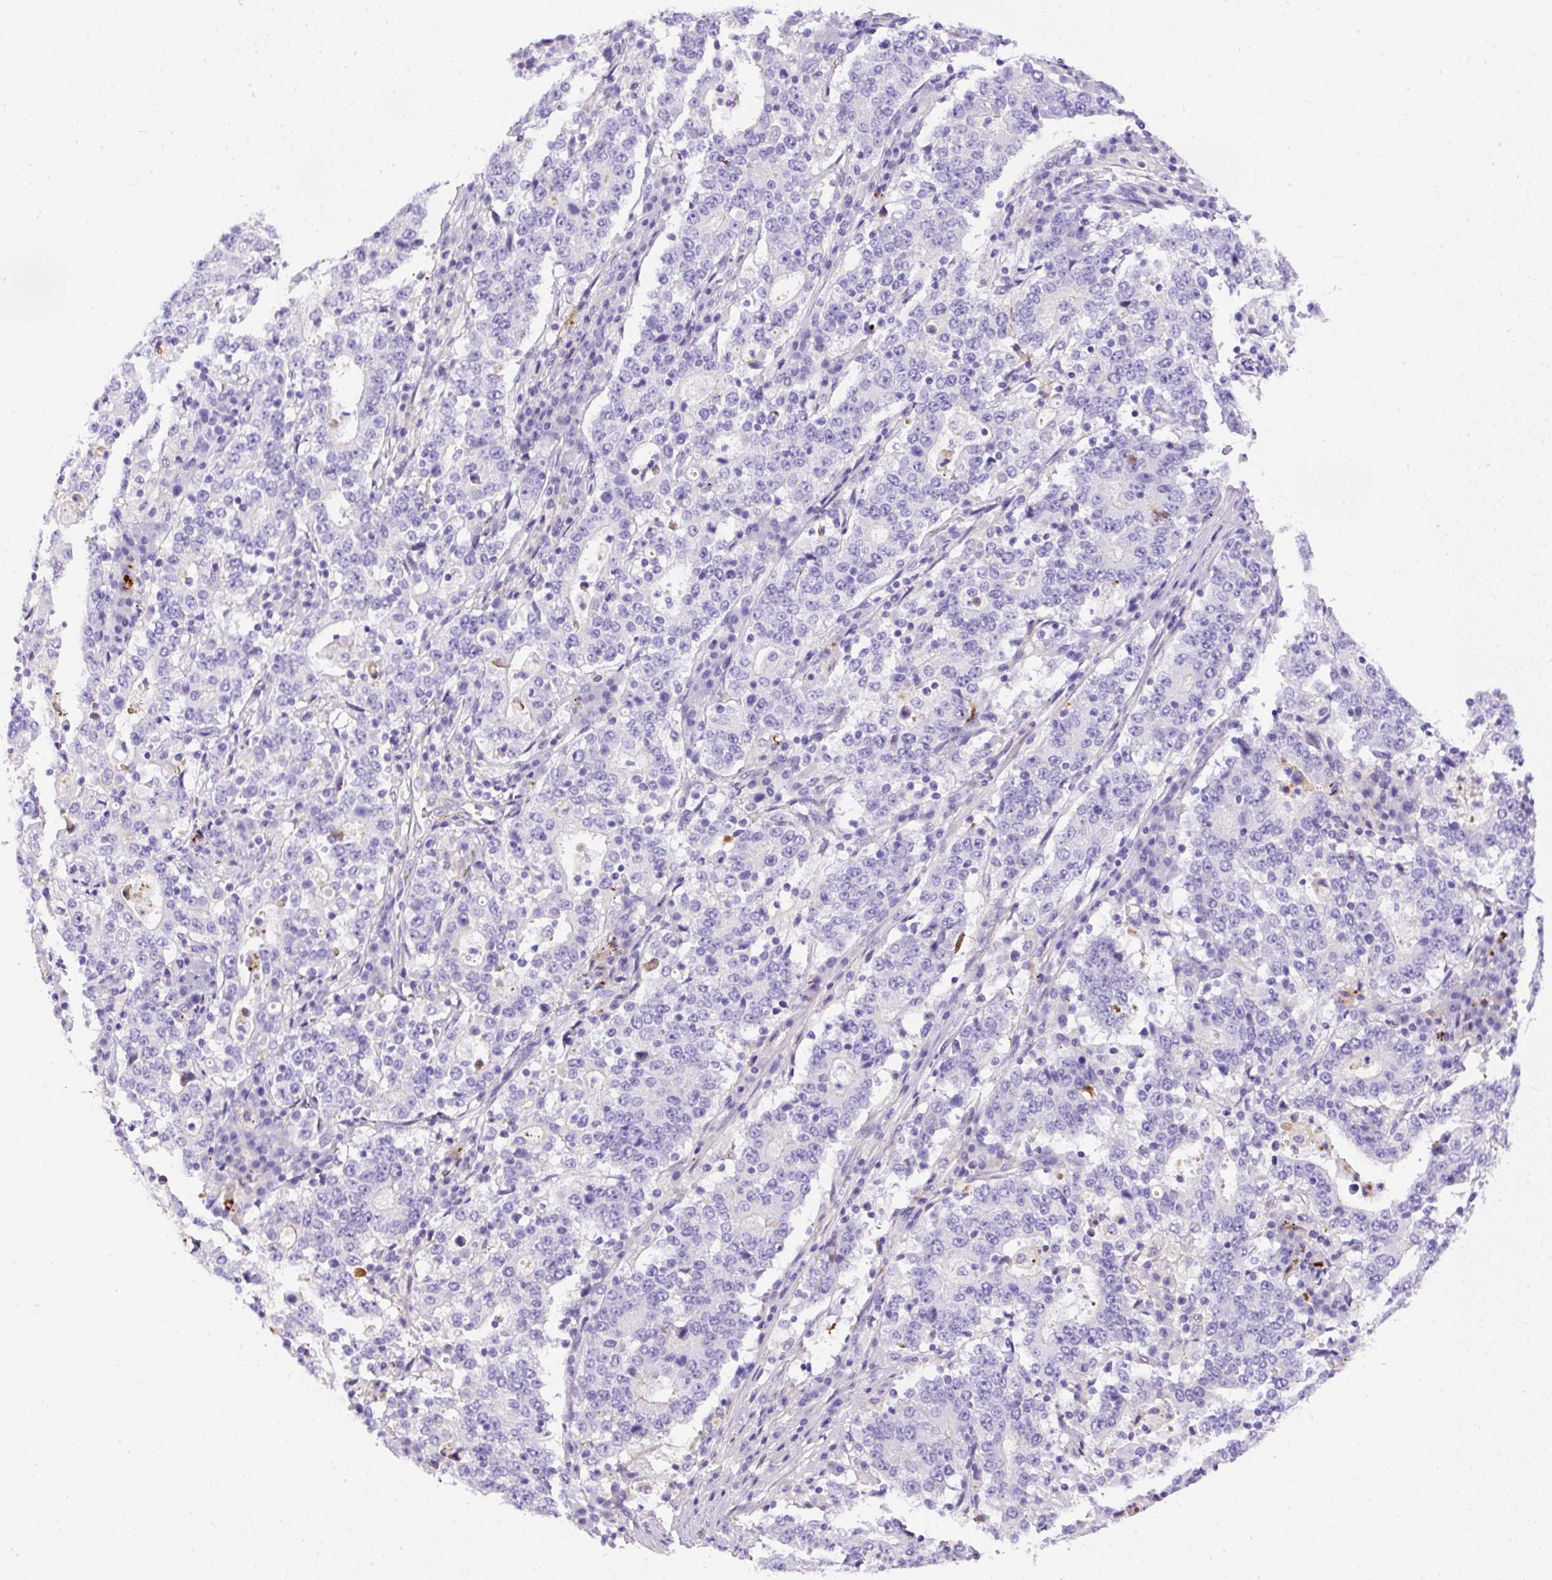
{"staining": {"intensity": "negative", "quantity": "none", "location": "none"}, "tissue": "stomach cancer", "cell_type": "Tumor cells", "image_type": "cancer", "snomed": [{"axis": "morphology", "description": "Adenocarcinoma, NOS"}, {"axis": "topography", "description": "Stomach"}], "caption": "There is no significant expression in tumor cells of stomach cancer. (DAB immunohistochemistry (IHC), high magnification).", "gene": "APCS", "patient": {"sex": "male", "age": 59}}